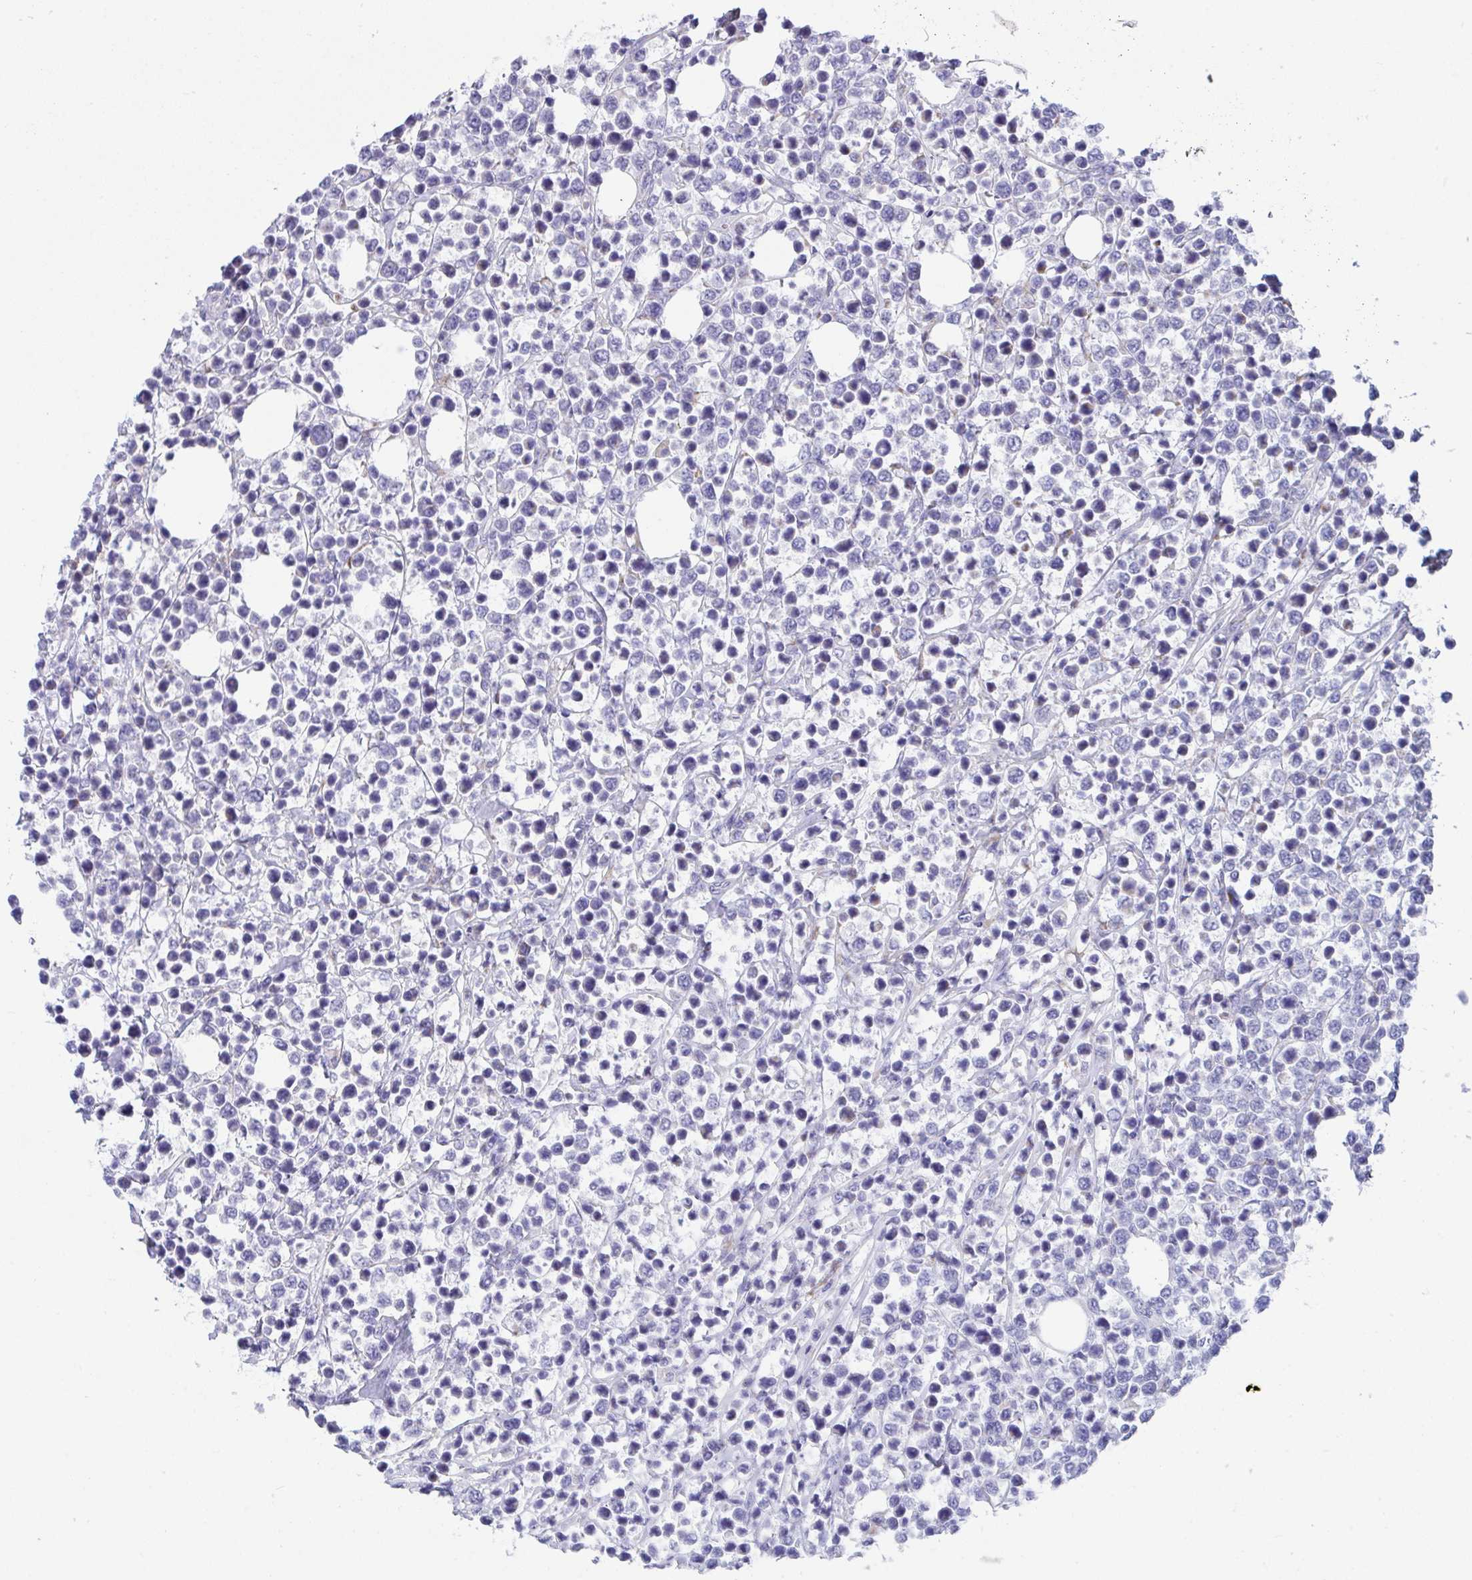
{"staining": {"intensity": "negative", "quantity": "none", "location": "none"}, "tissue": "lymphoma", "cell_type": "Tumor cells", "image_type": "cancer", "snomed": [{"axis": "morphology", "description": "Malignant lymphoma, non-Hodgkin's type, Low grade"}, {"axis": "topography", "description": "Lymph node"}], "caption": "DAB (3,3'-diaminobenzidine) immunohistochemical staining of malignant lymphoma, non-Hodgkin's type (low-grade) exhibits no significant staining in tumor cells.", "gene": "DTX3", "patient": {"sex": "male", "age": 60}}